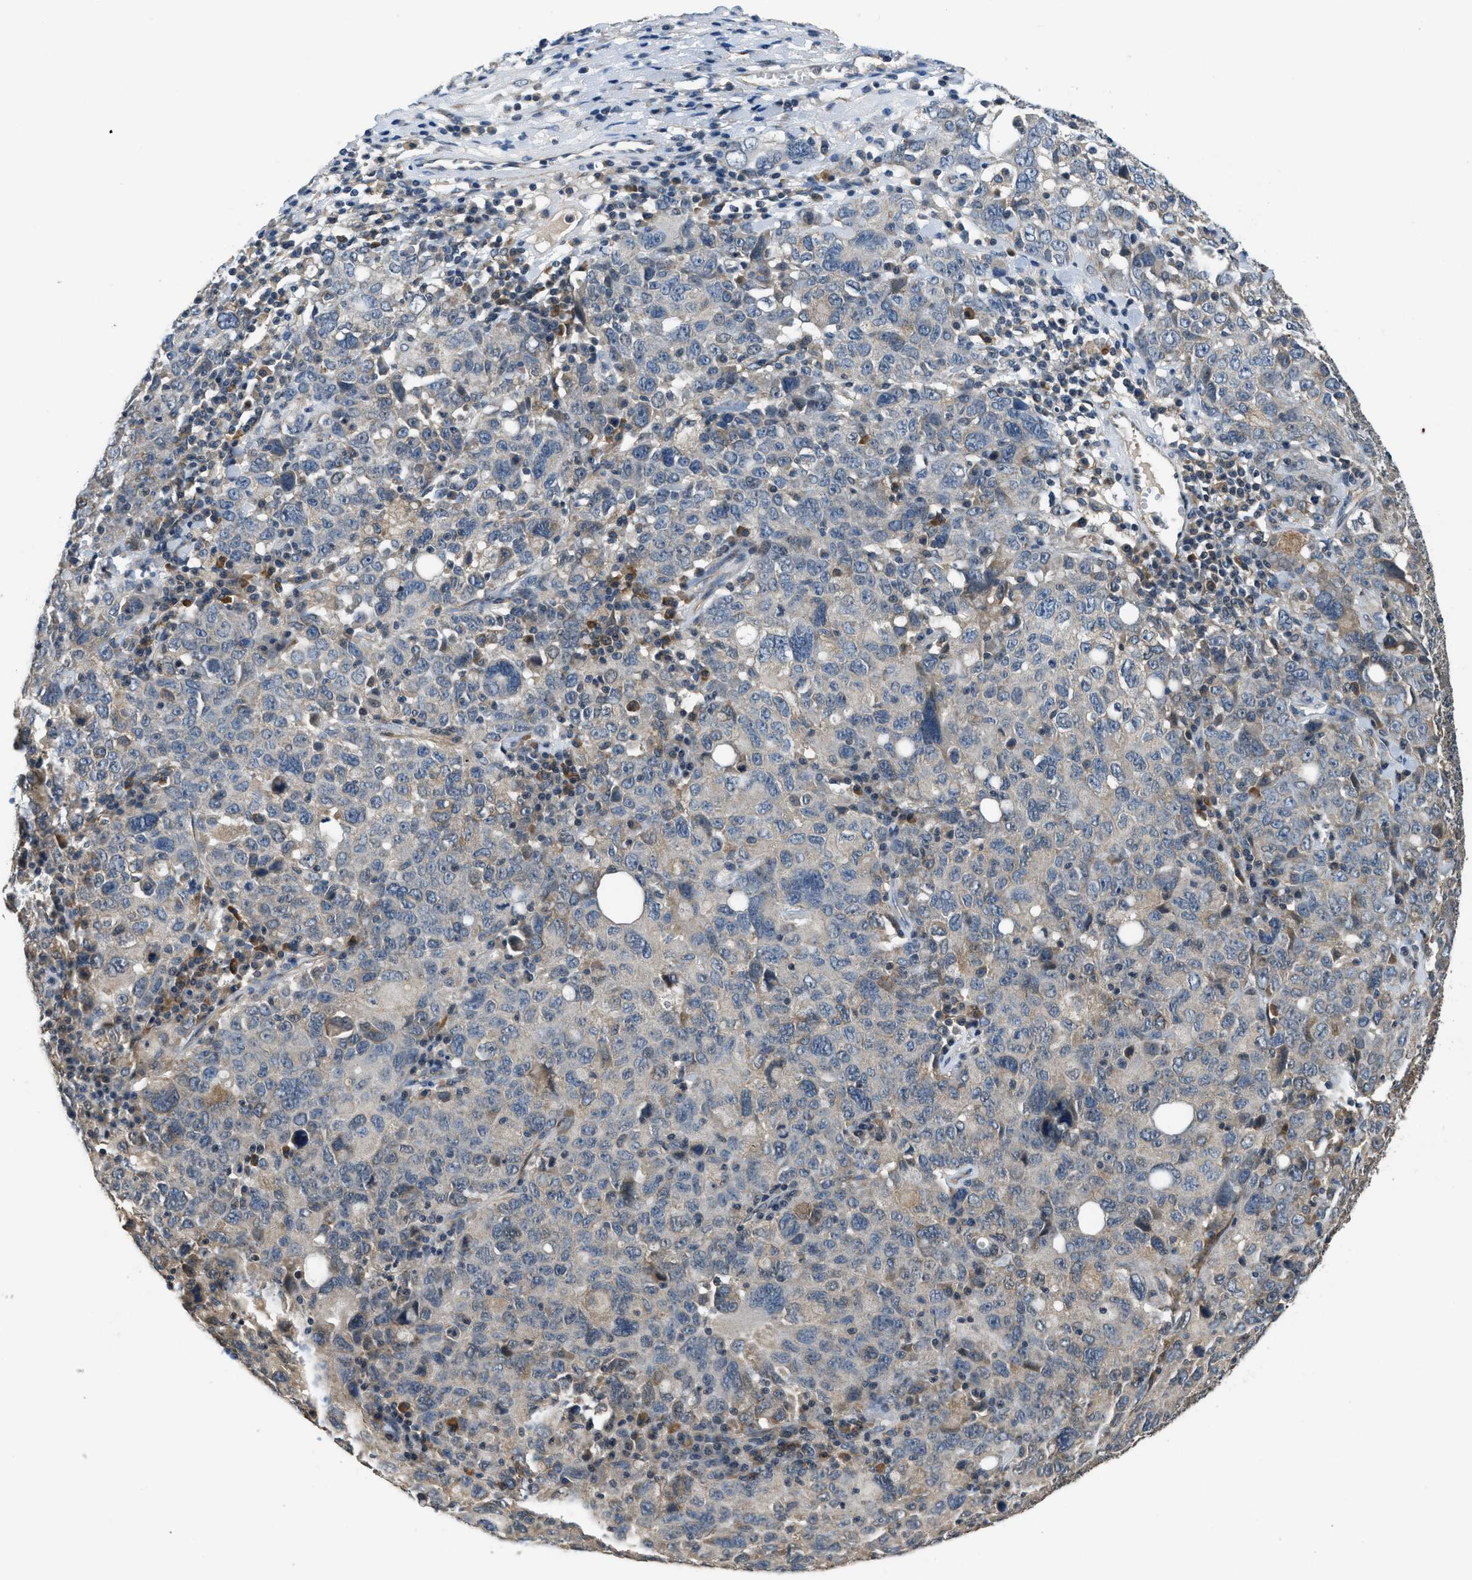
{"staining": {"intensity": "weak", "quantity": "<25%", "location": "cytoplasmic/membranous"}, "tissue": "ovarian cancer", "cell_type": "Tumor cells", "image_type": "cancer", "snomed": [{"axis": "morphology", "description": "Carcinoma, endometroid"}, {"axis": "topography", "description": "Ovary"}], "caption": "Immunohistochemistry image of human ovarian cancer stained for a protein (brown), which demonstrates no positivity in tumor cells.", "gene": "SSH2", "patient": {"sex": "female", "age": 62}}